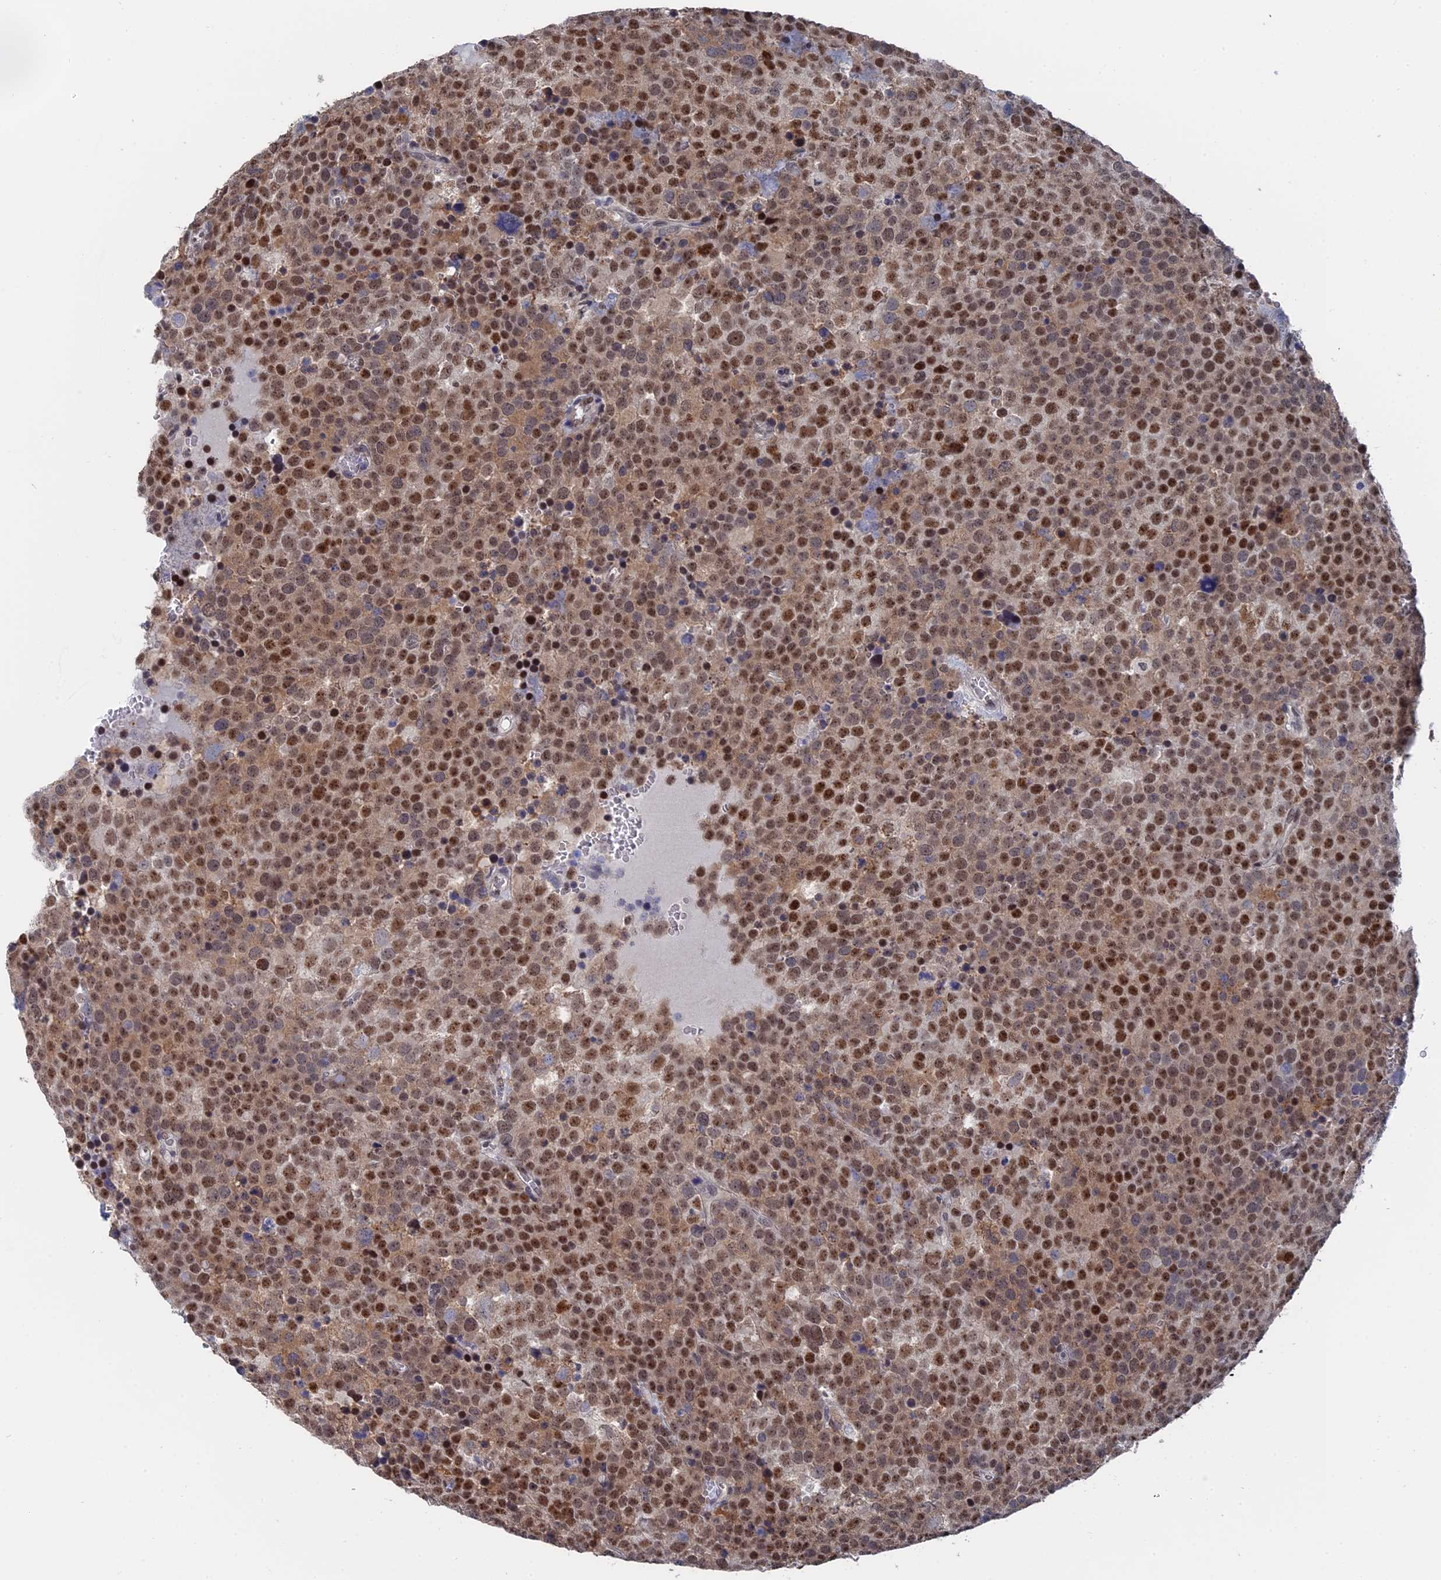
{"staining": {"intensity": "moderate", "quantity": ">75%", "location": "cytoplasmic/membranous,nuclear"}, "tissue": "testis cancer", "cell_type": "Tumor cells", "image_type": "cancer", "snomed": [{"axis": "morphology", "description": "Seminoma, NOS"}, {"axis": "topography", "description": "Testis"}], "caption": "Moderate cytoplasmic/membranous and nuclear protein expression is seen in about >75% of tumor cells in testis cancer (seminoma). The protein is shown in brown color, while the nuclei are stained blue.", "gene": "TSSC4", "patient": {"sex": "male", "age": 71}}